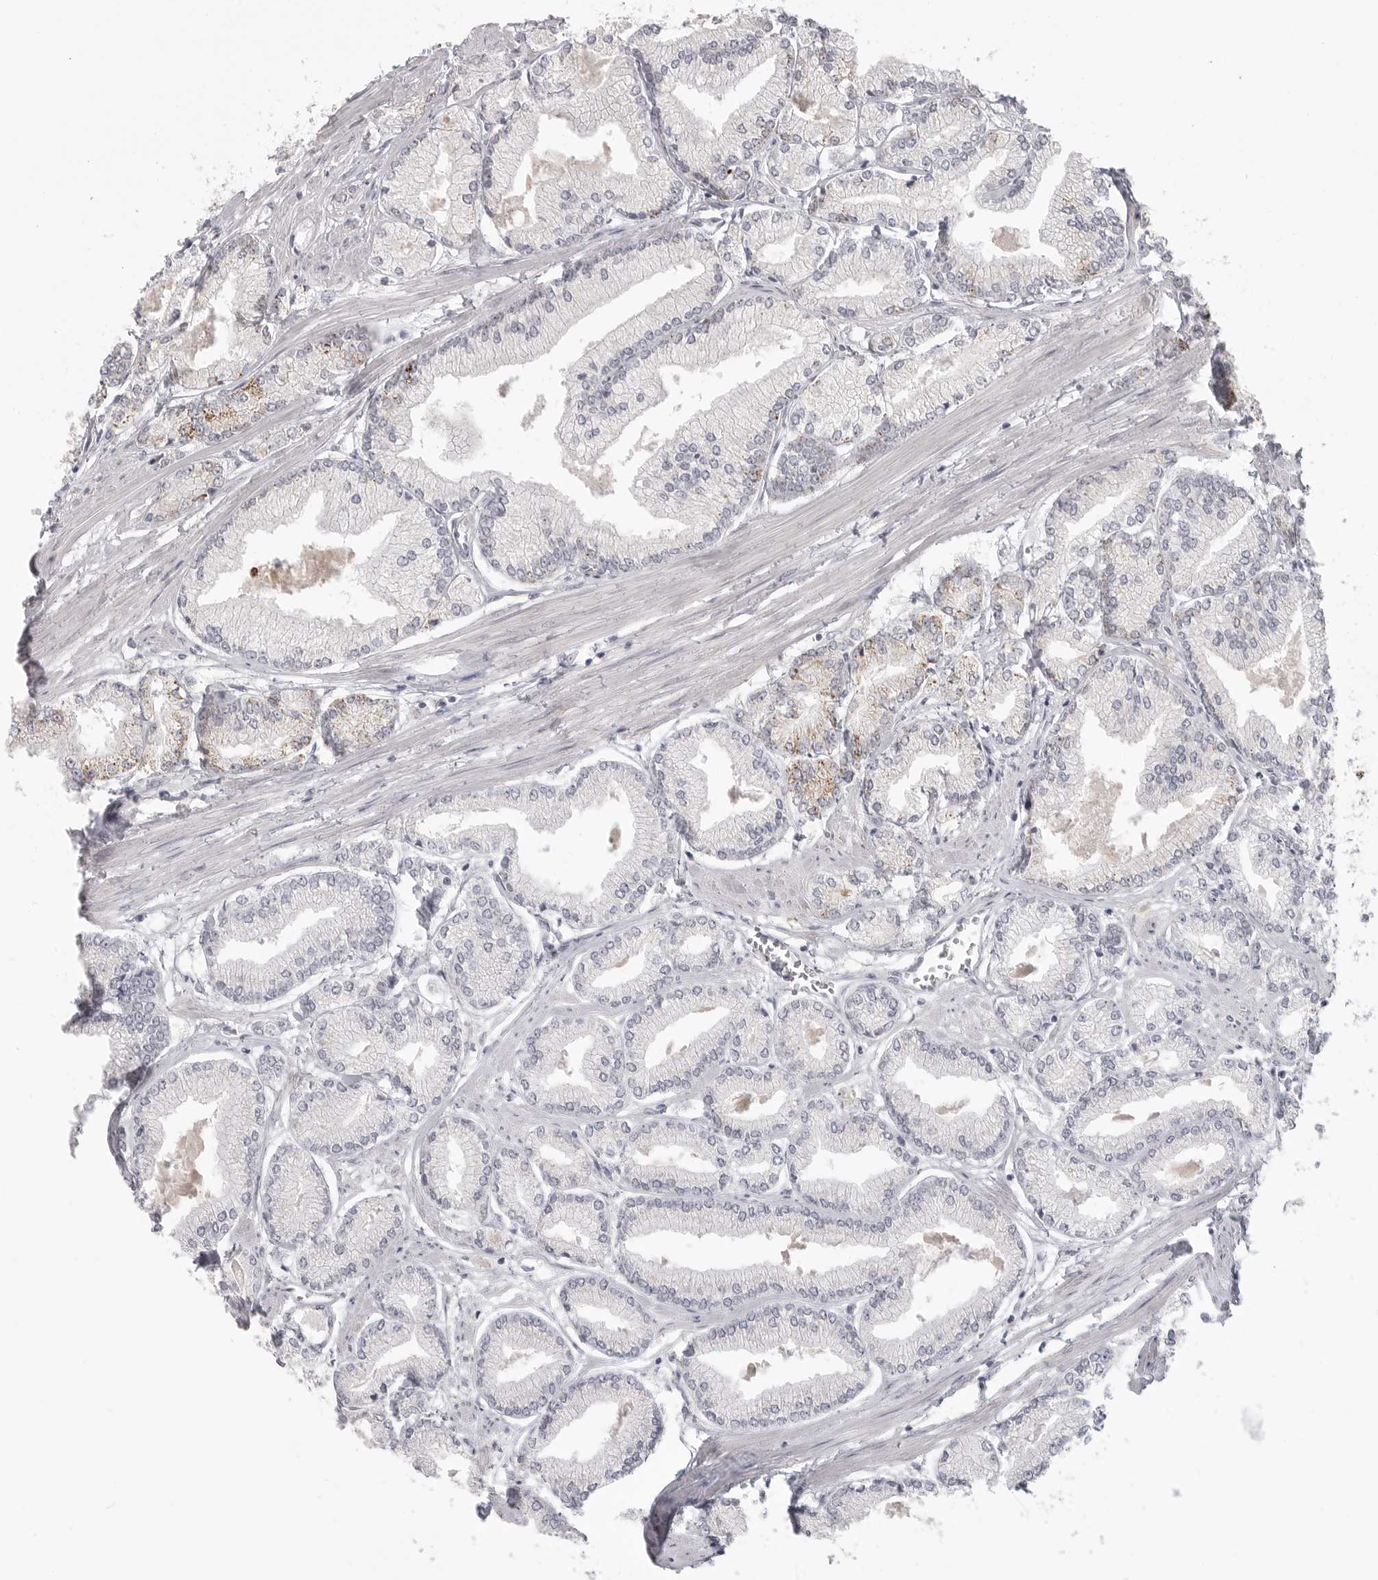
{"staining": {"intensity": "moderate", "quantity": "<25%", "location": "cytoplasmic/membranous"}, "tissue": "prostate cancer", "cell_type": "Tumor cells", "image_type": "cancer", "snomed": [{"axis": "morphology", "description": "Adenocarcinoma, Low grade"}, {"axis": "topography", "description": "Prostate"}], "caption": "DAB immunohistochemical staining of human prostate cancer displays moderate cytoplasmic/membranous protein positivity in about <25% of tumor cells. (DAB = brown stain, brightfield microscopy at high magnification).", "gene": "HMGCS2", "patient": {"sex": "male", "age": 52}}